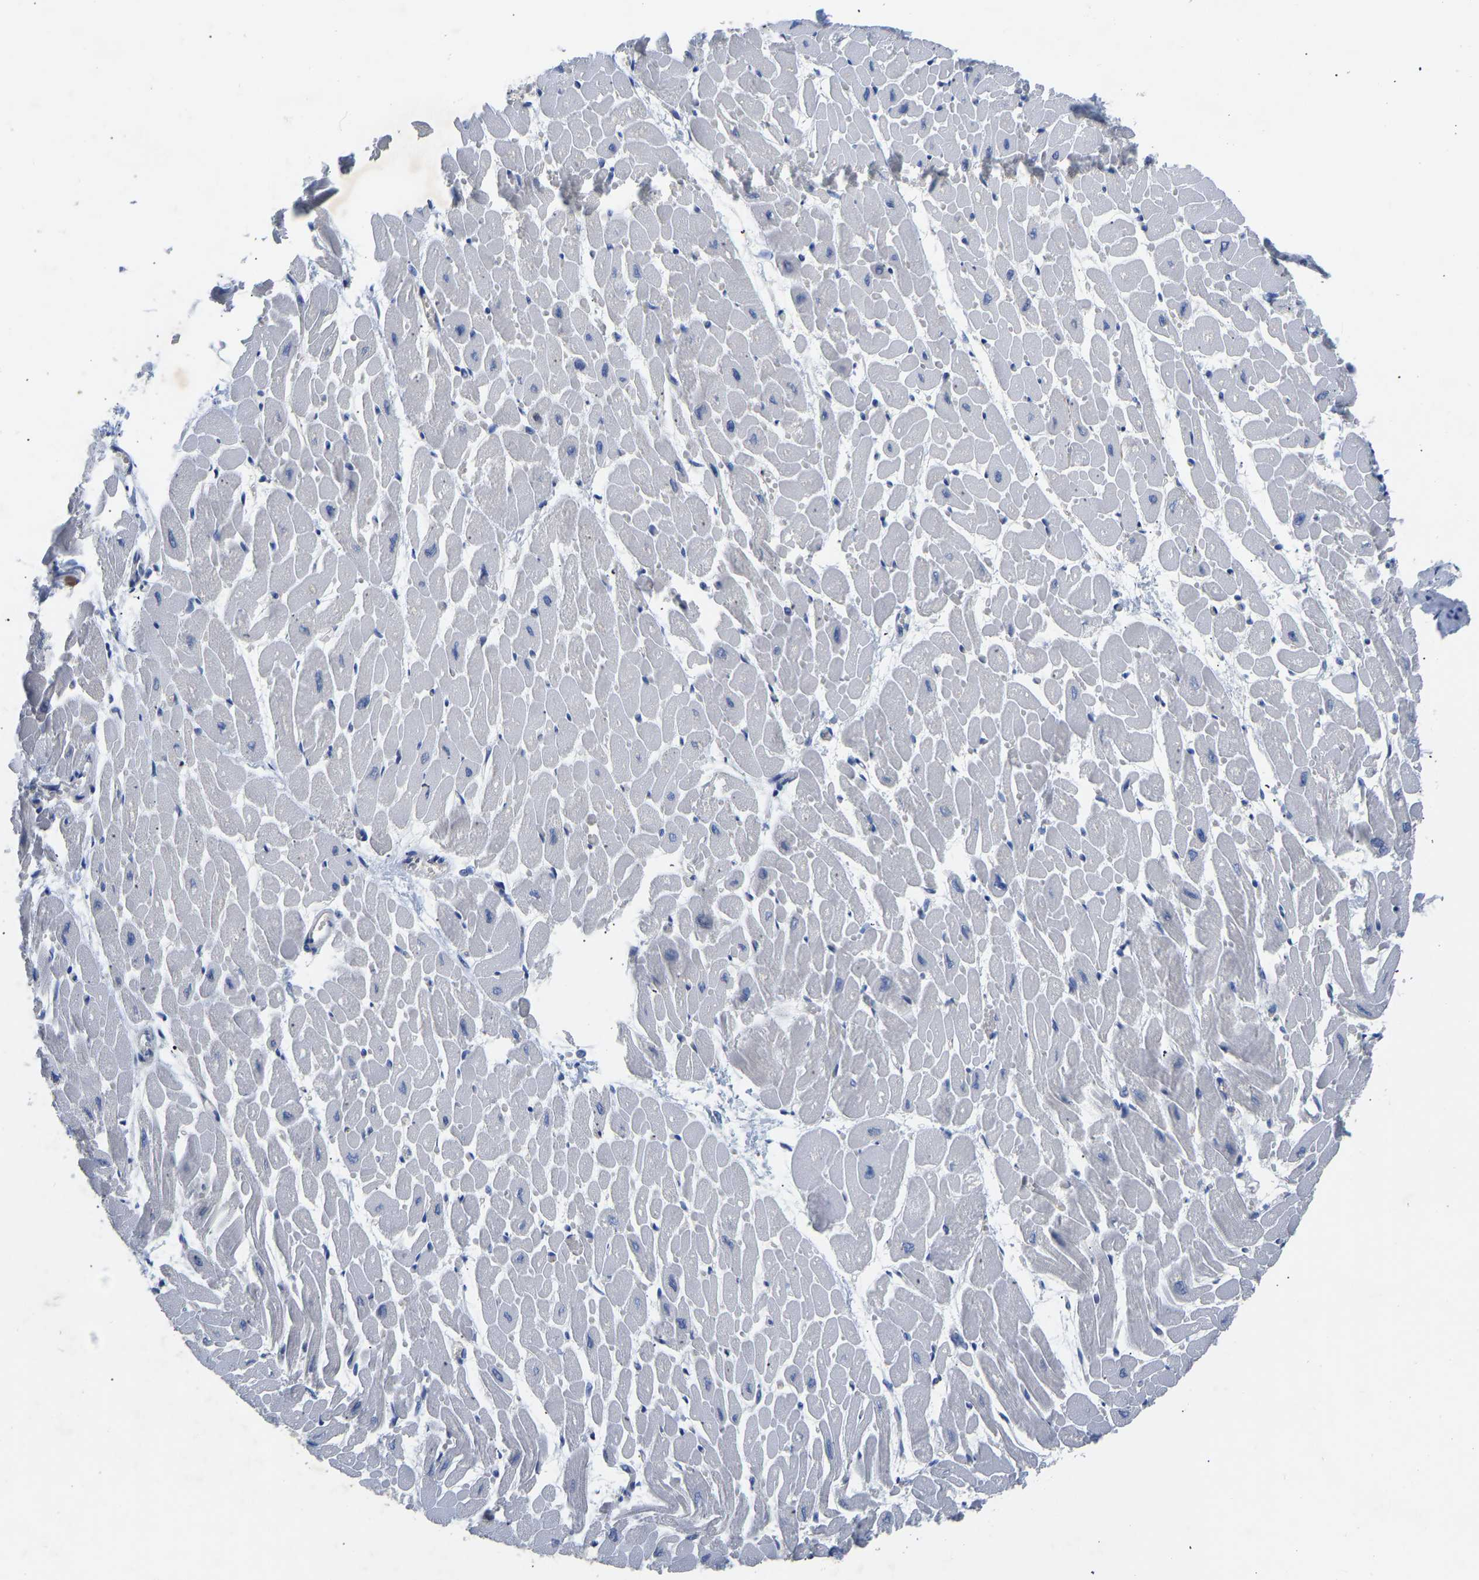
{"staining": {"intensity": "negative", "quantity": "none", "location": "none"}, "tissue": "heart muscle", "cell_type": "Cardiomyocytes", "image_type": "normal", "snomed": [{"axis": "morphology", "description": "Normal tissue, NOS"}, {"axis": "topography", "description": "Heart"}], "caption": "This is a photomicrograph of immunohistochemistry (IHC) staining of benign heart muscle, which shows no expression in cardiomyocytes.", "gene": "RBP1", "patient": {"sex": "male", "age": 45}}